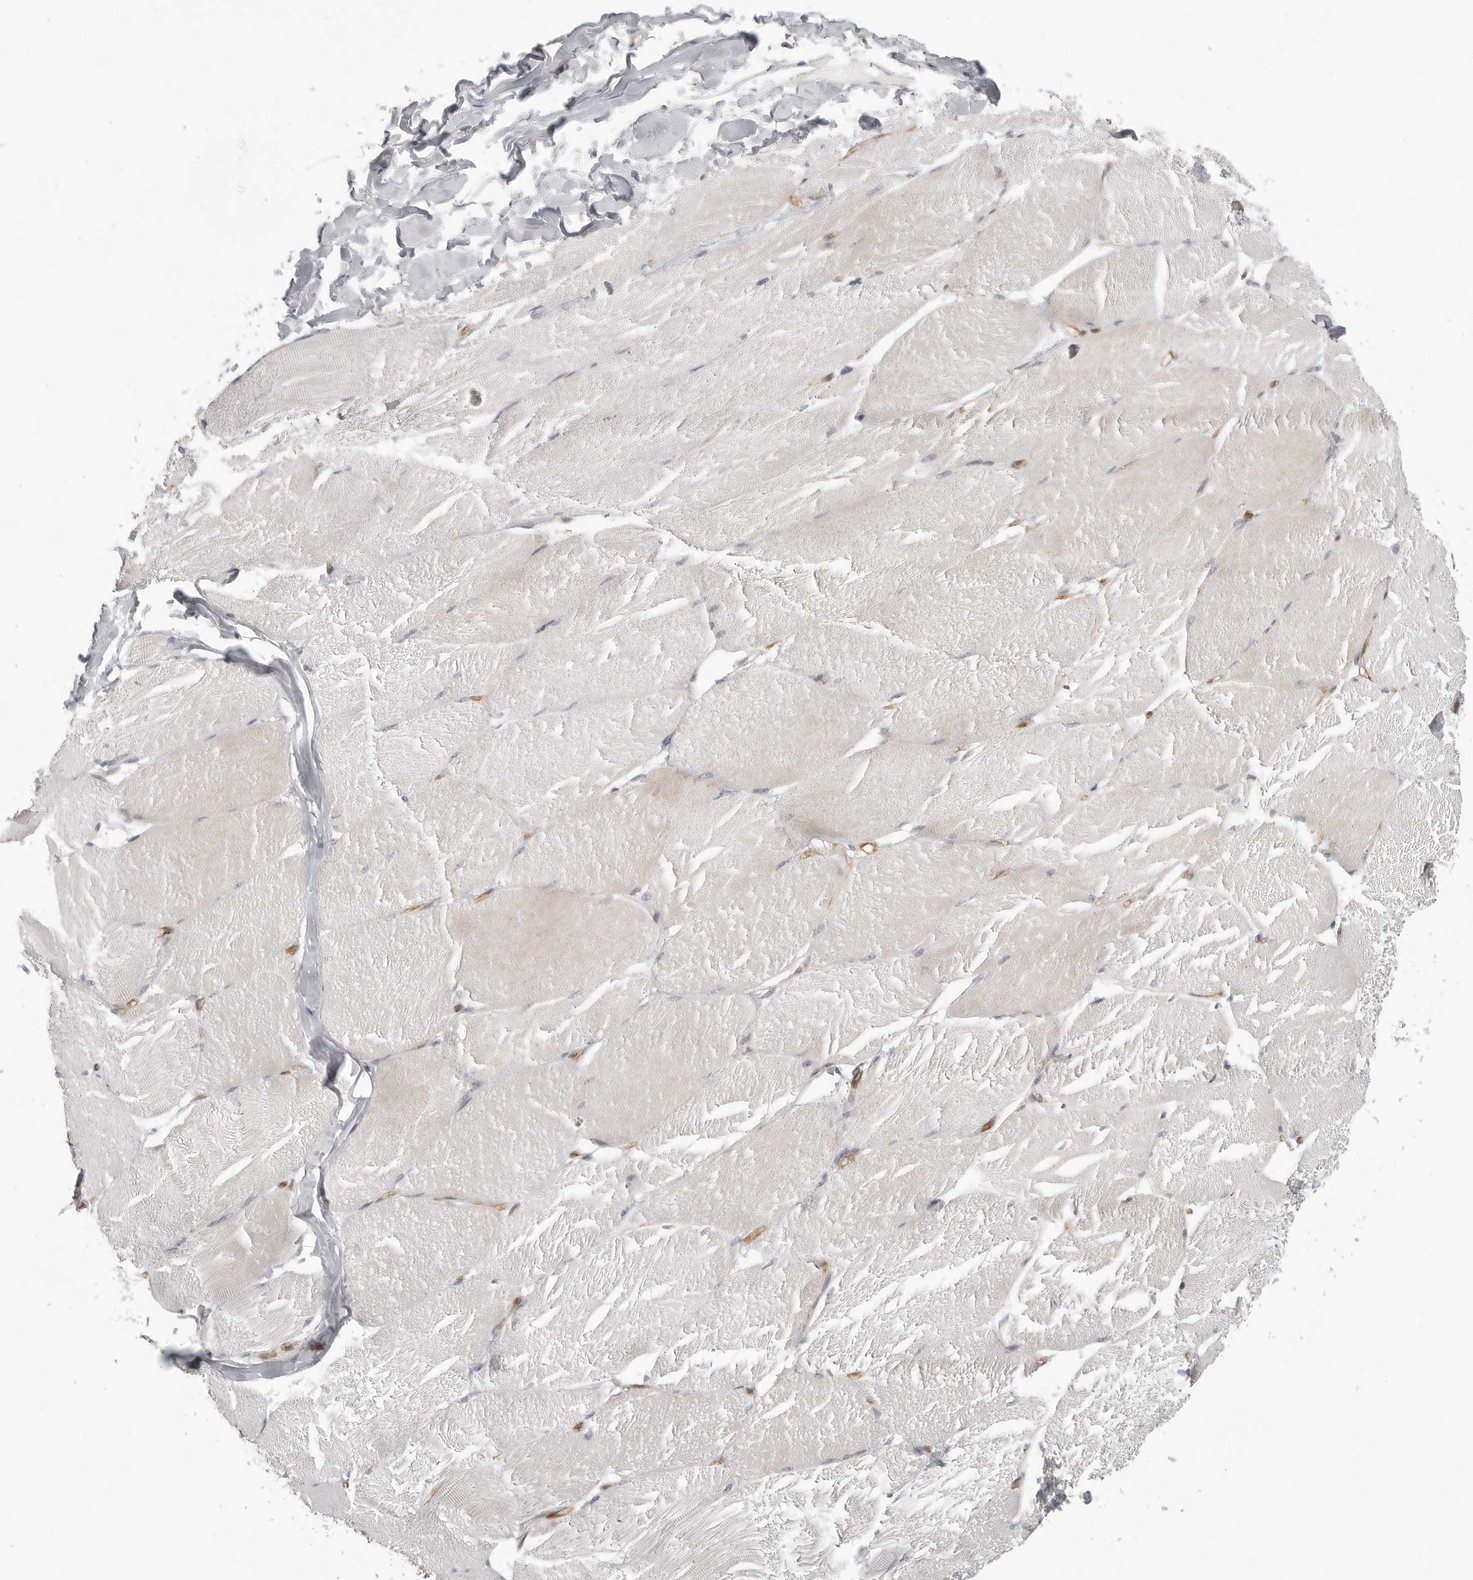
{"staining": {"intensity": "negative", "quantity": "none", "location": "none"}, "tissue": "skeletal muscle", "cell_type": "Myocytes", "image_type": "normal", "snomed": [{"axis": "morphology", "description": "Normal tissue, NOS"}, {"axis": "topography", "description": "Skin"}, {"axis": "topography", "description": "Skeletal muscle"}], "caption": "Immunohistochemistry (IHC) photomicrograph of unremarkable skeletal muscle: skeletal muscle stained with DAB (3,3'-diaminobenzidine) reveals no significant protein positivity in myocytes. (Brightfield microscopy of DAB (3,3'-diaminobenzidine) IHC at high magnification).", "gene": "TUT4", "patient": {"sex": "male", "age": 83}}